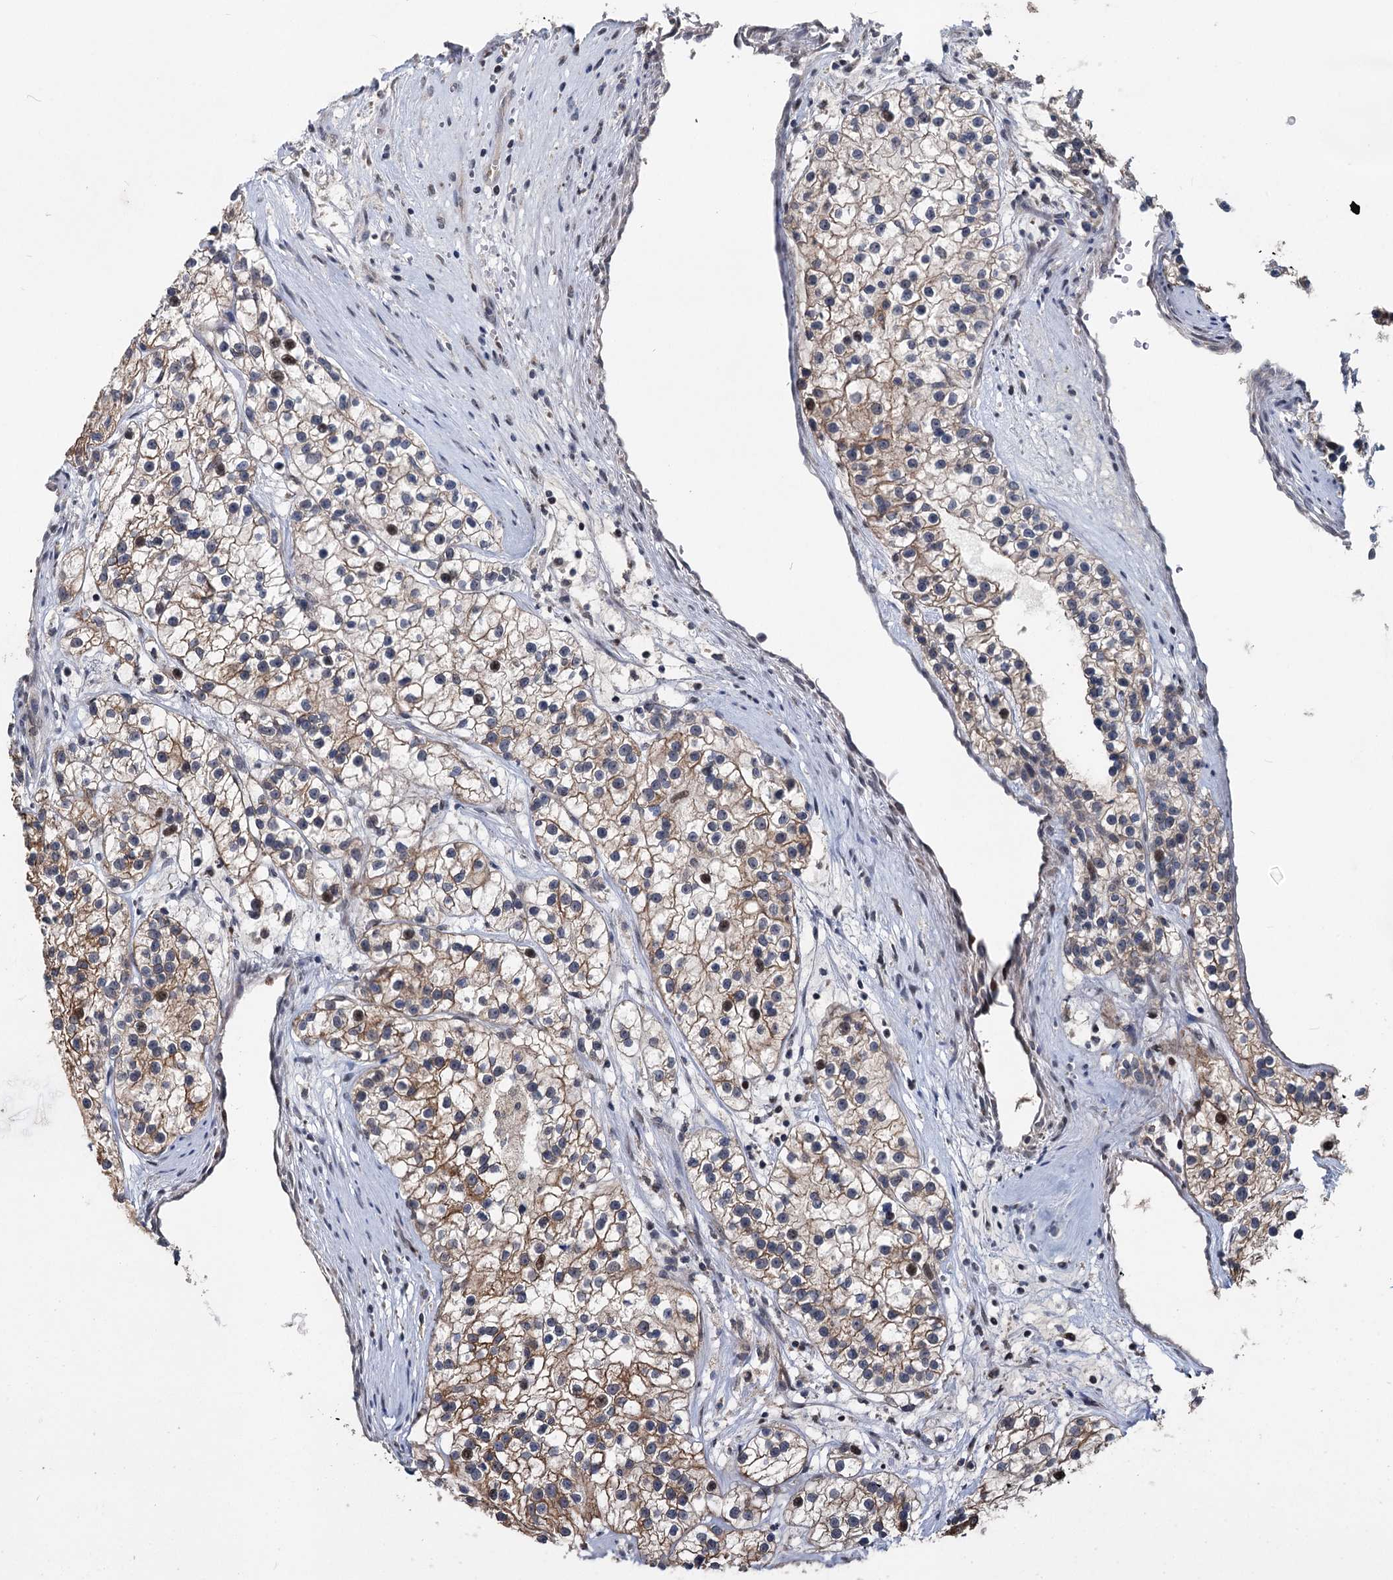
{"staining": {"intensity": "moderate", "quantity": "25%-75%", "location": "cytoplasmic/membranous"}, "tissue": "renal cancer", "cell_type": "Tumor cells", "image_type": "cancer", "snomed": [{"axis": "morphology", "description": "Adenocarcinoma, NOS"}, {"axis": "topography", "description": "Kidney"}], "caption": "Protein expression analysis of human renal cancer (adenocarcinoma) reveals moderate cytoplasmic/membranous staining in about 25%-75% of tumor cells.", "gene": "RITA1", "patient": {"sex": "female", "age": 57}}